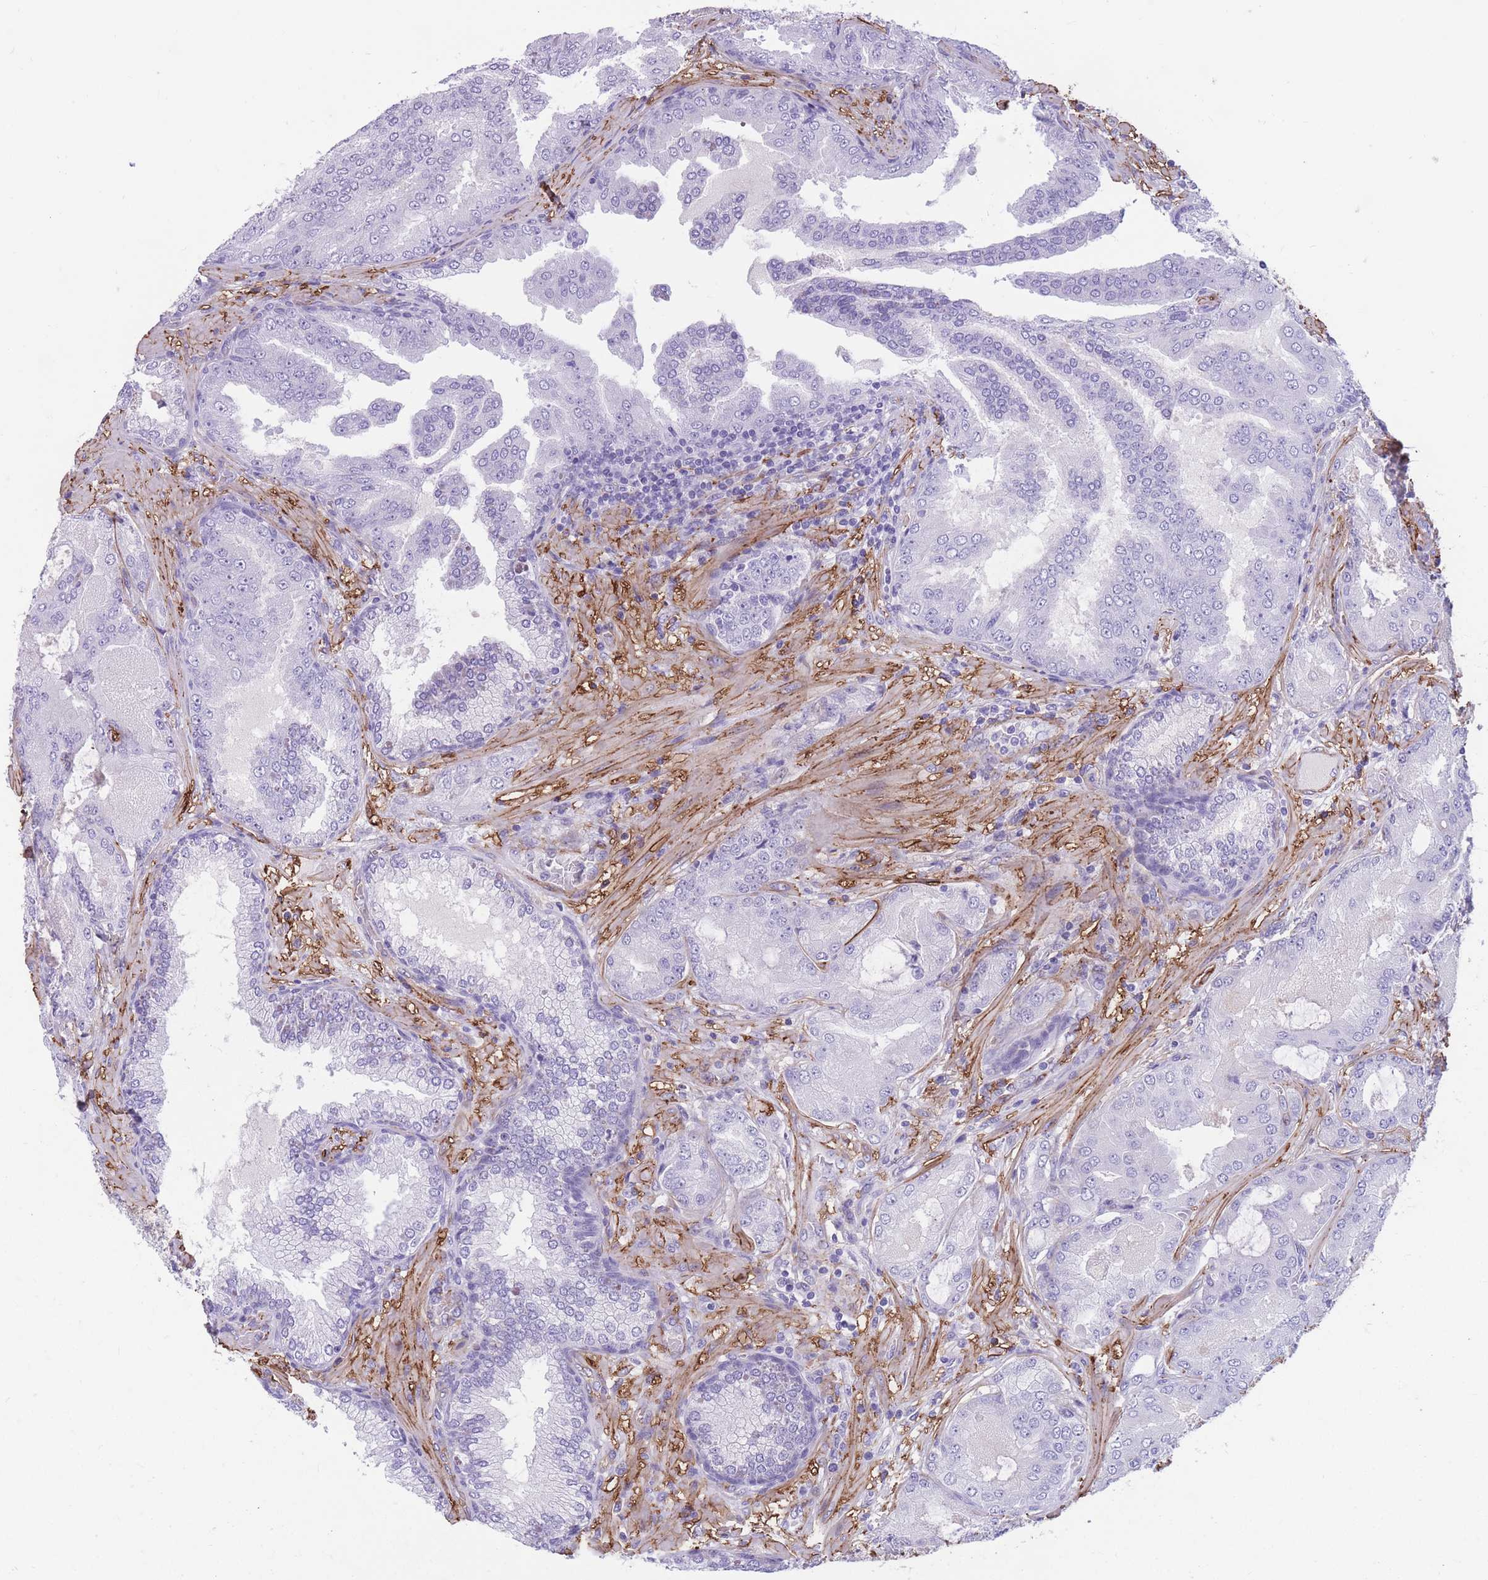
{"staining": {"intensity": "negative", "quantity": "none", "location": "none"}, "tissue": "prostate cancer", "cell_type": "Tumor cells", "image_type": "cancer", "snomed": [{"axis": "morphology", "description": "Adenocarcinoma, High grade"}, {"axis": "topography", "description": "Prostate"}], "caption": "IHC photomicrograph of adenocarcinoma (high-grade) (prostate) stained for a protein (brown), which exhibits no positivity in tumor cells.", "gene": "DPYD", "patient": {"sex": "male", "age": 68}}